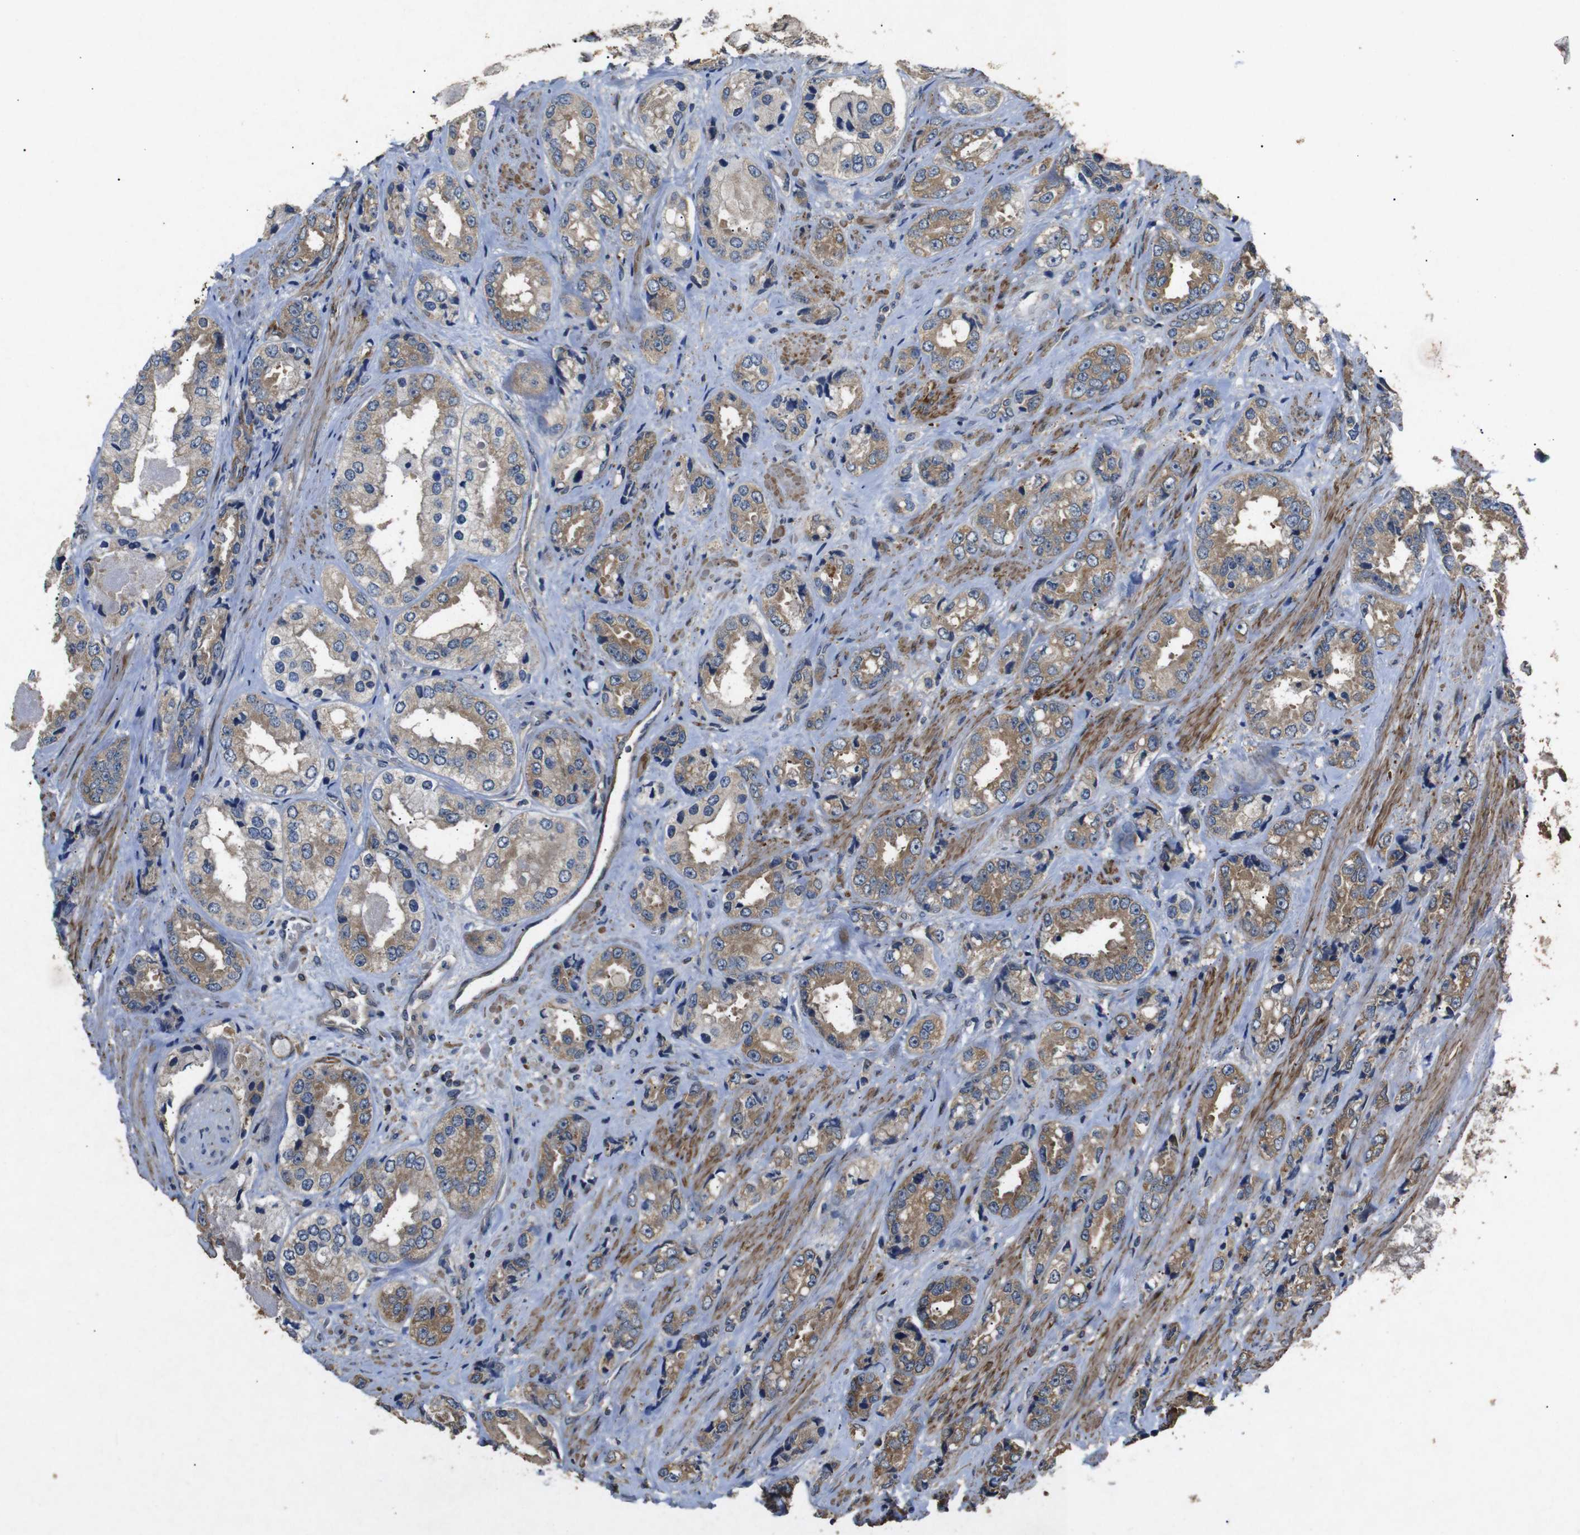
{"staining": {"intensity": "moderate", "quantity": ">75%", "location": "cytoplasmic/membranous"}, "tissue": "prostate cancer", "cell_type": "Tumor cells", "image_type": "cancer", "snomed": [{"axis": "morphology", "description": "Adenocarcinoma, High grade"}, {"axis": "topography", "description": "Prostate"}], "caption": "The immunohistochemical stain shows moderate cytoplasmic/membranous staining in tumor cells of prostate cancer (high-grade adenocarcinoma) tissue. (IHC, brightfield microscopy, high magnification).", "gene": "BNIP3", "patient": {"sex": "male", "age": 61}}